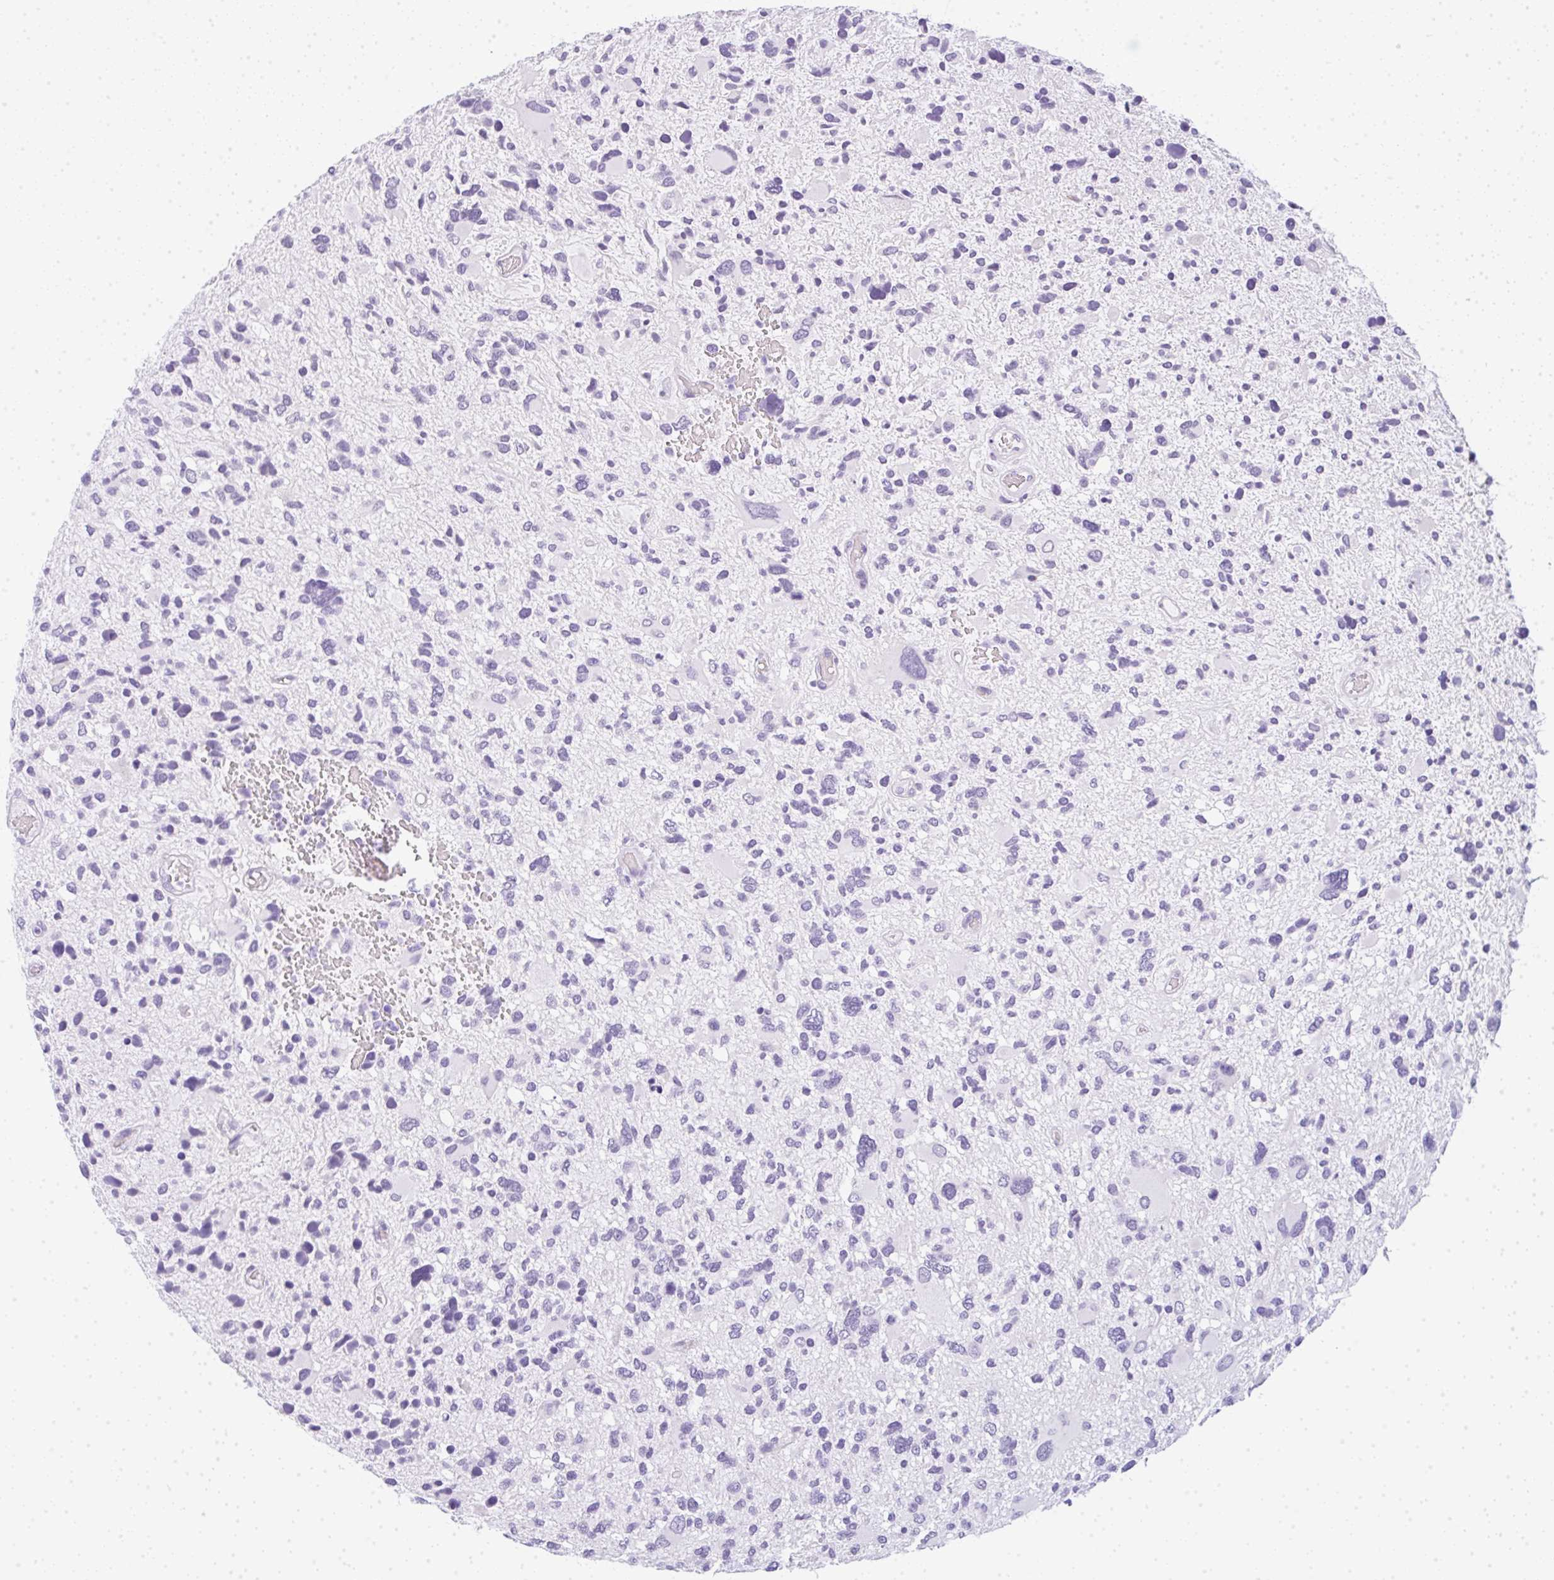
{"staining": {"intensity": "negative", "quantity": "none", "location": "none"}, "tissue": "glioma", "cell_type": "Tumor cells", "image_type": "cancer", "snomed": [{"axis": "morphology", "description": "Glioma, malignant, High grade"}, {"axis": "topography", "description": "Brain"}], "caption": "Malignant high-grade glioma stained for a protein using immunohistochemistry (IHC) demonstrates no staining tumor cells.", "gene": "LPAR4", "patient": {"sex": "female", "age": 11}}